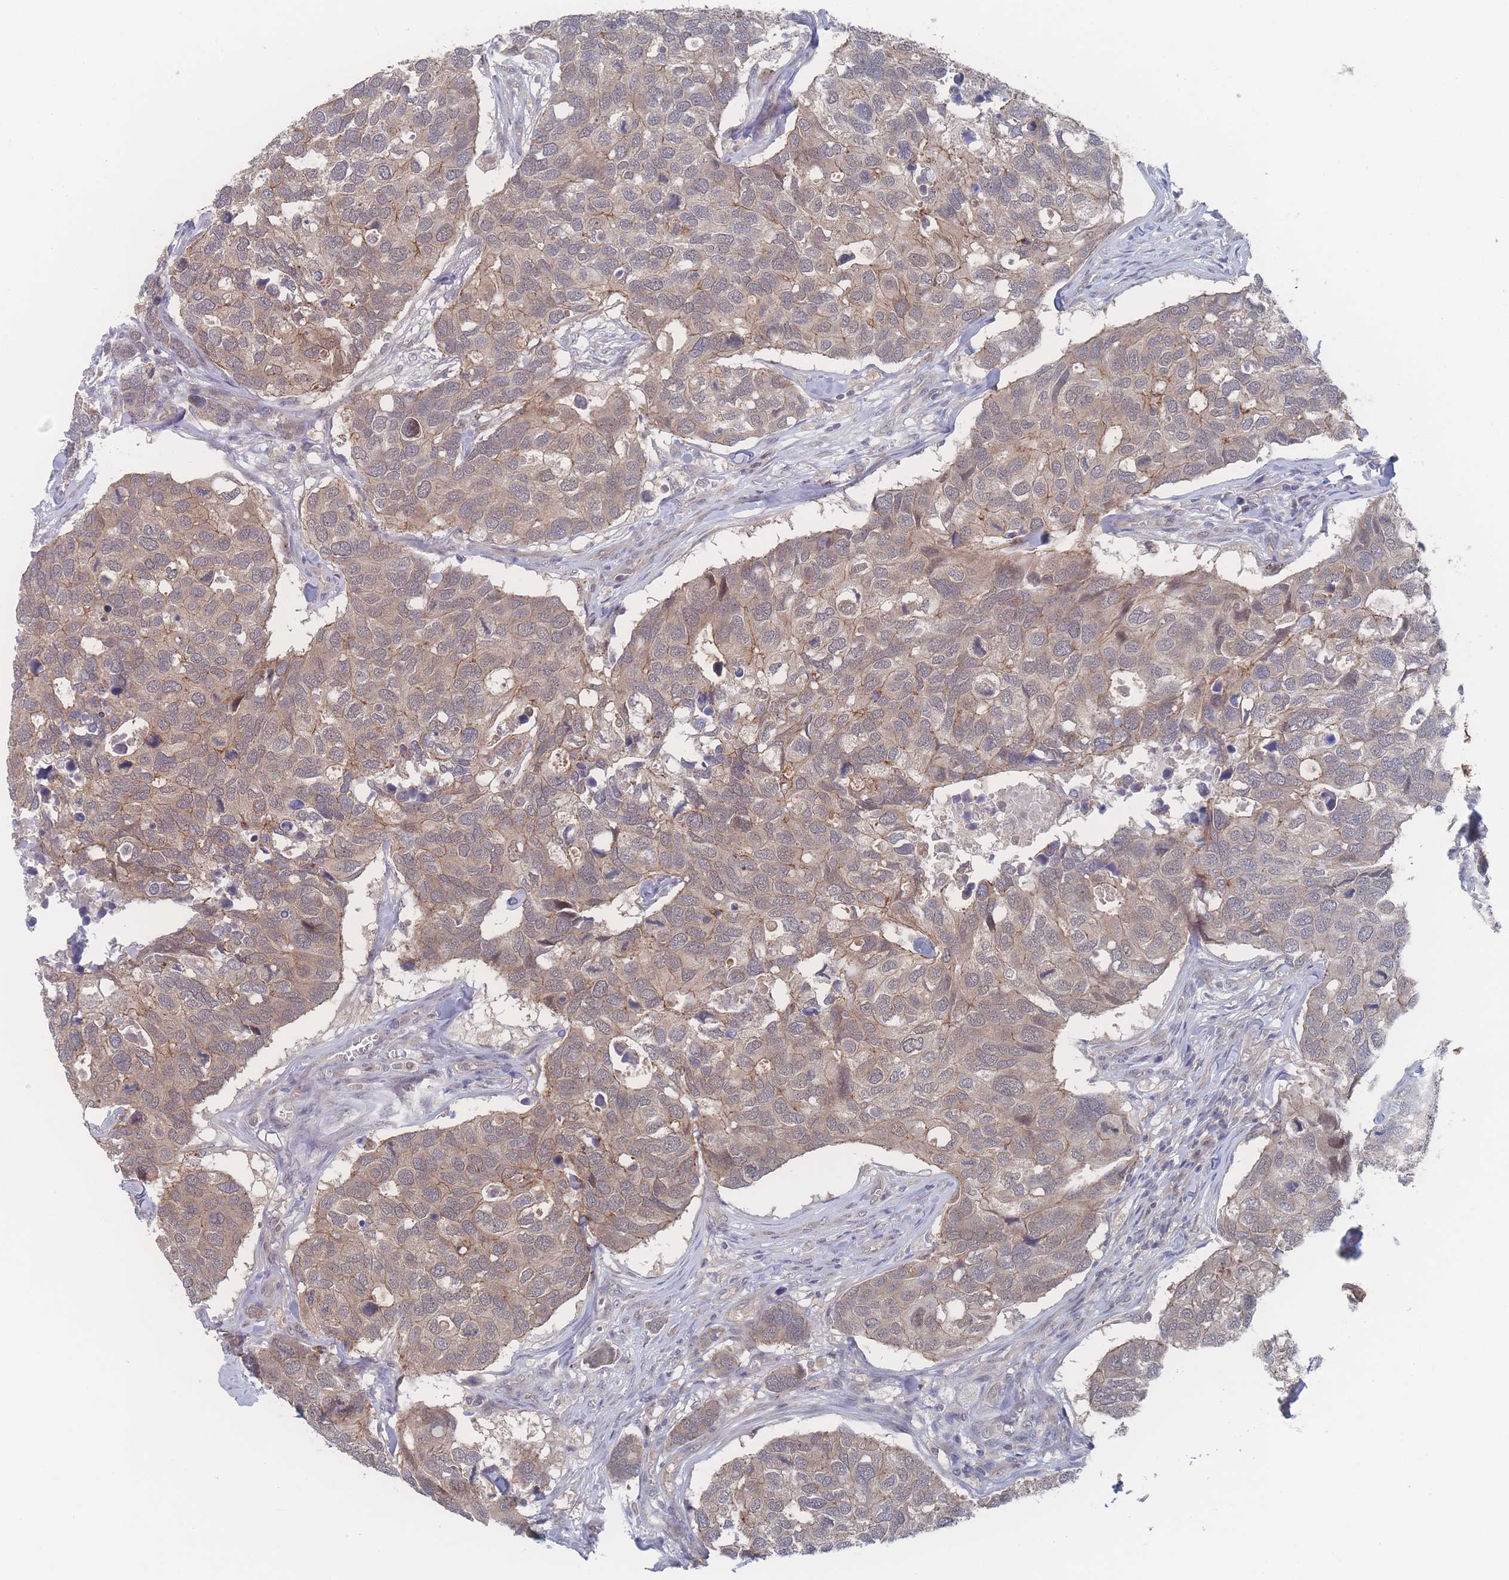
{"staining": {"intensity": "weak", "quantity": ">75%", "location": "cytoplasmic/membranous,nuclear"}, "tissue": "breast cancer", "cell_type": "Tumor cells", "image_type": "cancer", "snomed": [{"axis": "morphology", "description": "Duct carcinoma"}, {"axis": "topography", "description": "Breast"}], "caption": "Protein expression by IHC displays weak cytoplasmic/membranous and nuclear staining in approximately >75% of tumor cells in breast cancer.", "gene": "NBEAL1", "patient": {"sex": "female", "age": 83}}